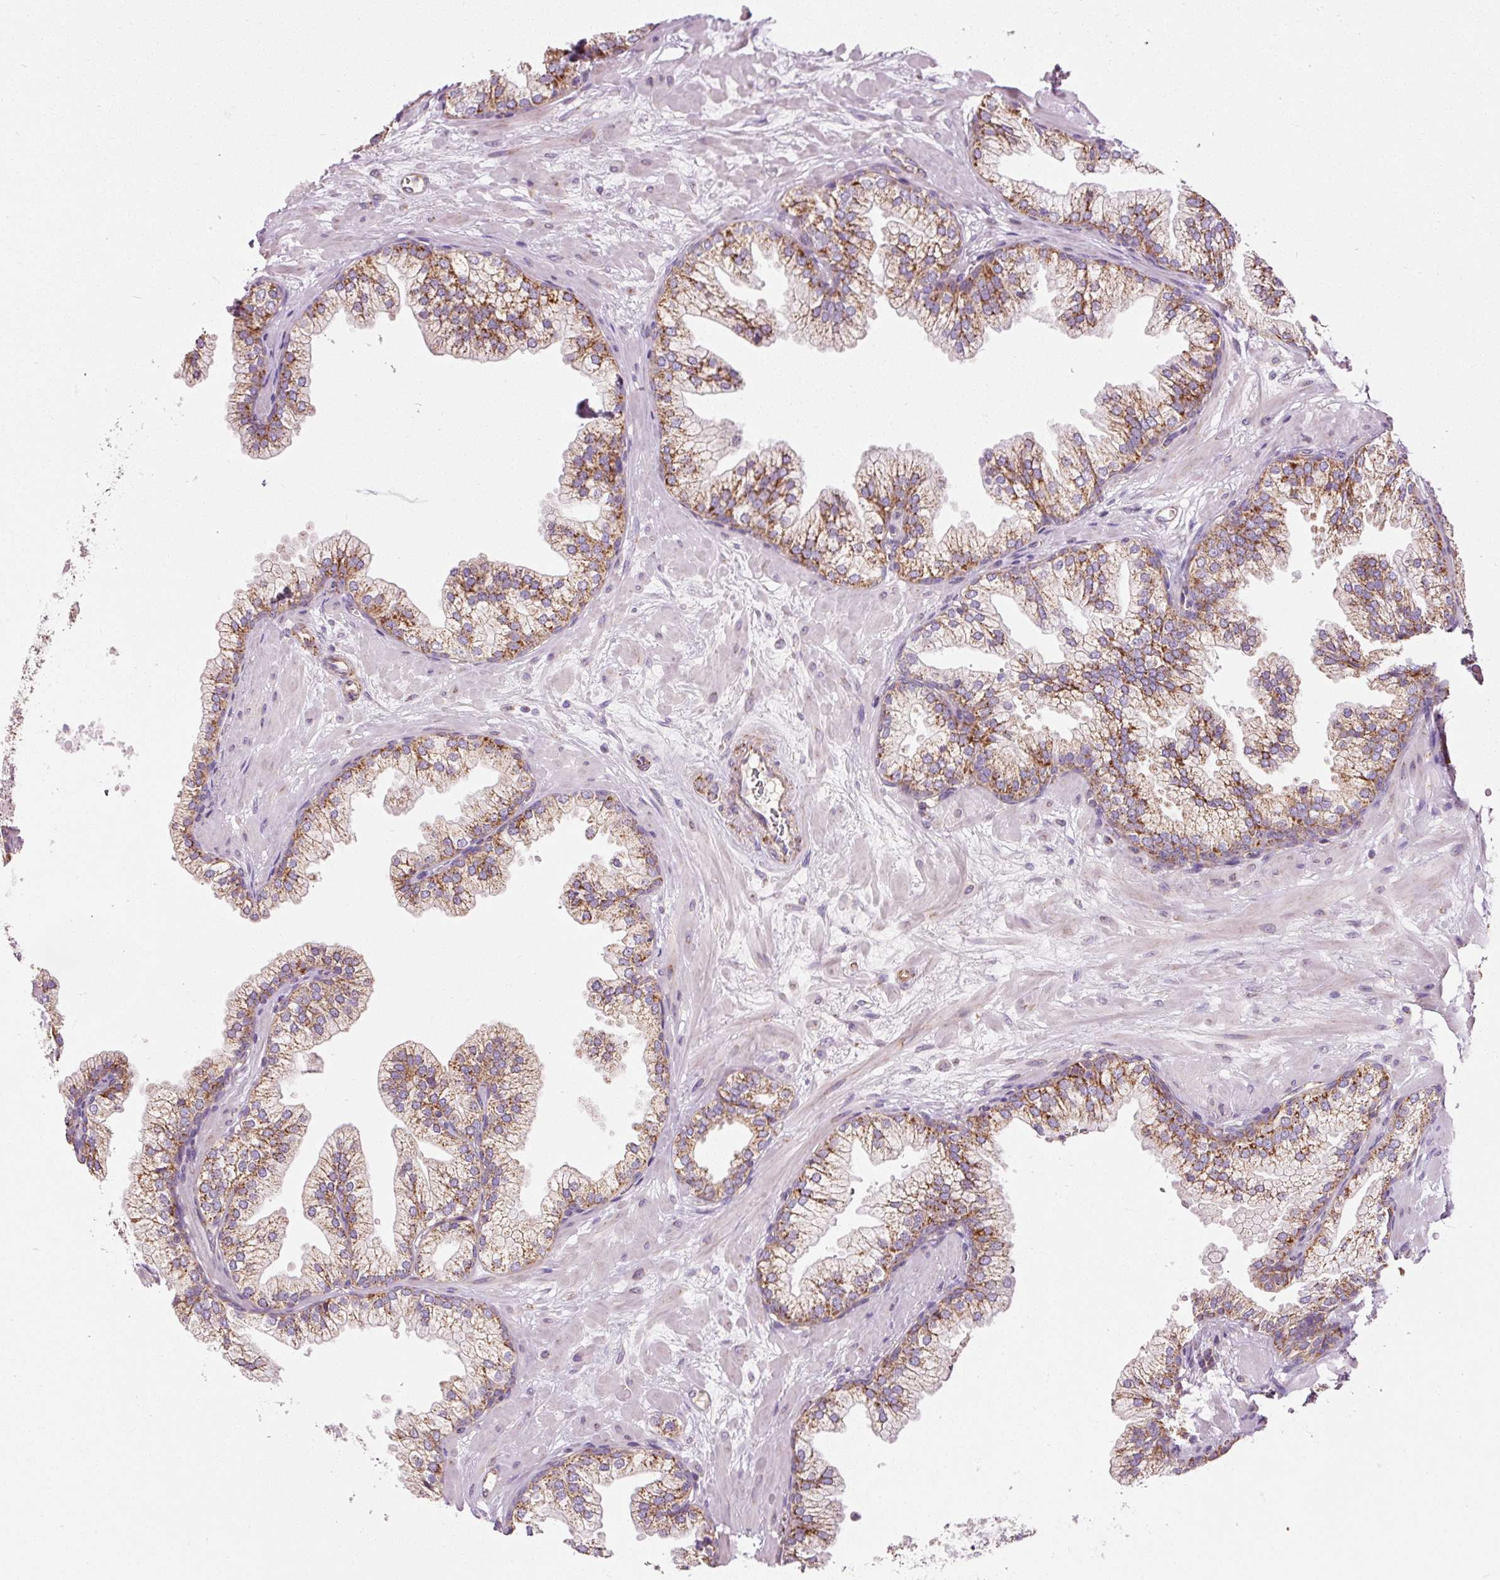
{"staining": {"intensity": "strong", "quantity": "25%-75%", "location": "cytoplasmic/membranous"}, "tissue": "prostate", "cell_type": "Glandular cells", "image_type": "normal", "snomed": [{"axis": "morphology", "description": "Normal tissue, NOS"}, {"axis": "topography", "description": "Prostate"}, {"axis": "topography", "description": "Peripheral nerve tissue"}], "caption": "Prostate stained with a brown dye reveals strong cytoplasmic/membranous positive staining in approximately 25%-75% of glandular cells.", "gene": "NDUFB4", "patient": {"sex": "male", "age": 61}}